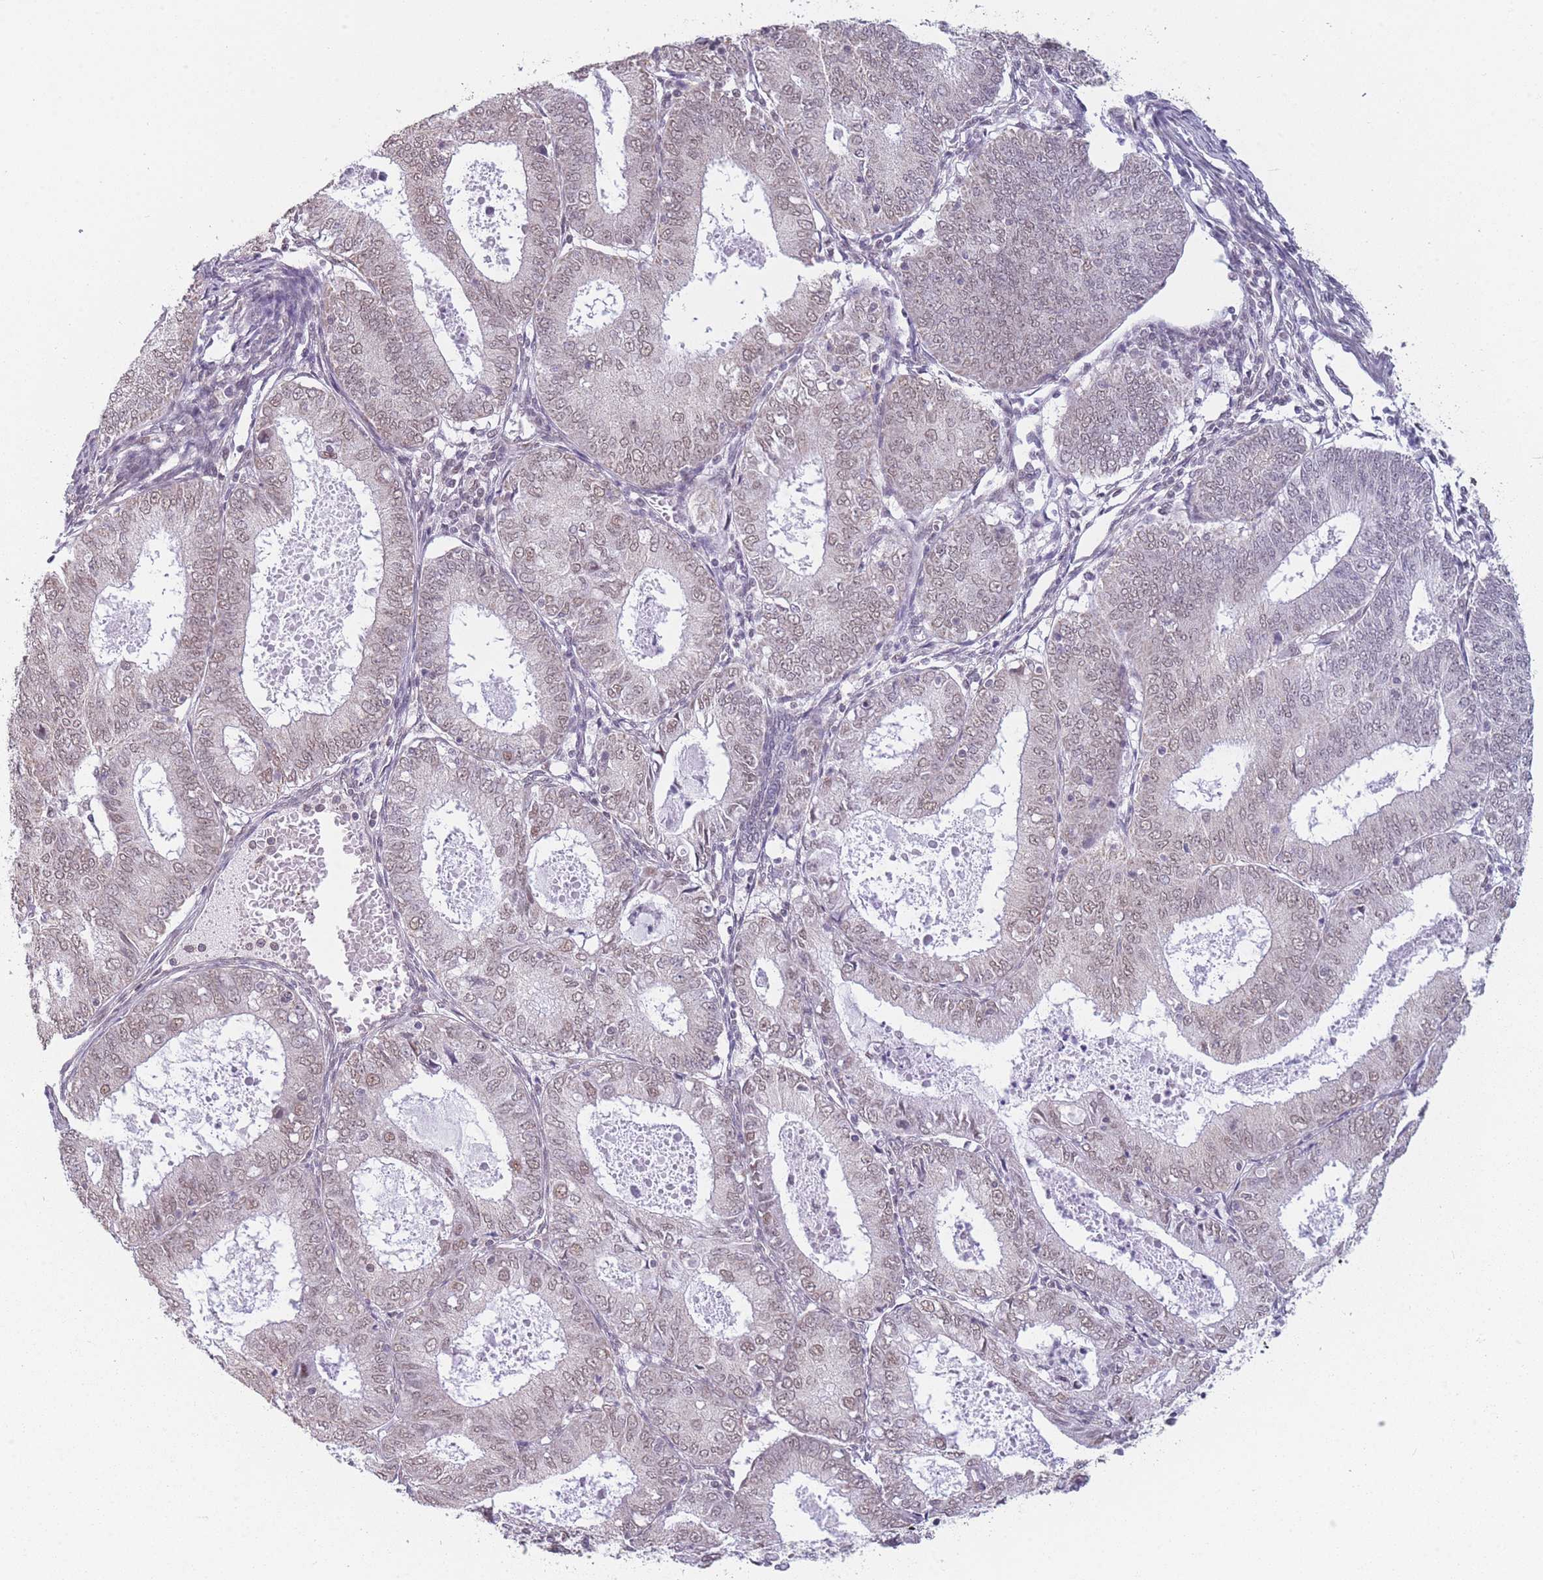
{"staining": {"intensity": "weak", "quantity": ">75%", "location": "nuclear"}, "tissue": "endometrial cancer", "cell_type": "Tumor cells", "image_type": "cancer", "snomed": [{"axis": "morphology", "description": "Adenocarcinoma, NOS"}, {"axis": "topography", "description": "Endometrium"}], "caption": "Immunohistochemistry (IHC) photomicrograph of neoplastic tissue: adenocarcinoma (endometrial) stained using immunohistochemistry reveals low levels of weak protein expression localized specifically in the nuclear of tumor cells, appearing as a nuclear brown color.", "gene": "SIN3B", "patient": {"sex": "female", "age": 57}}